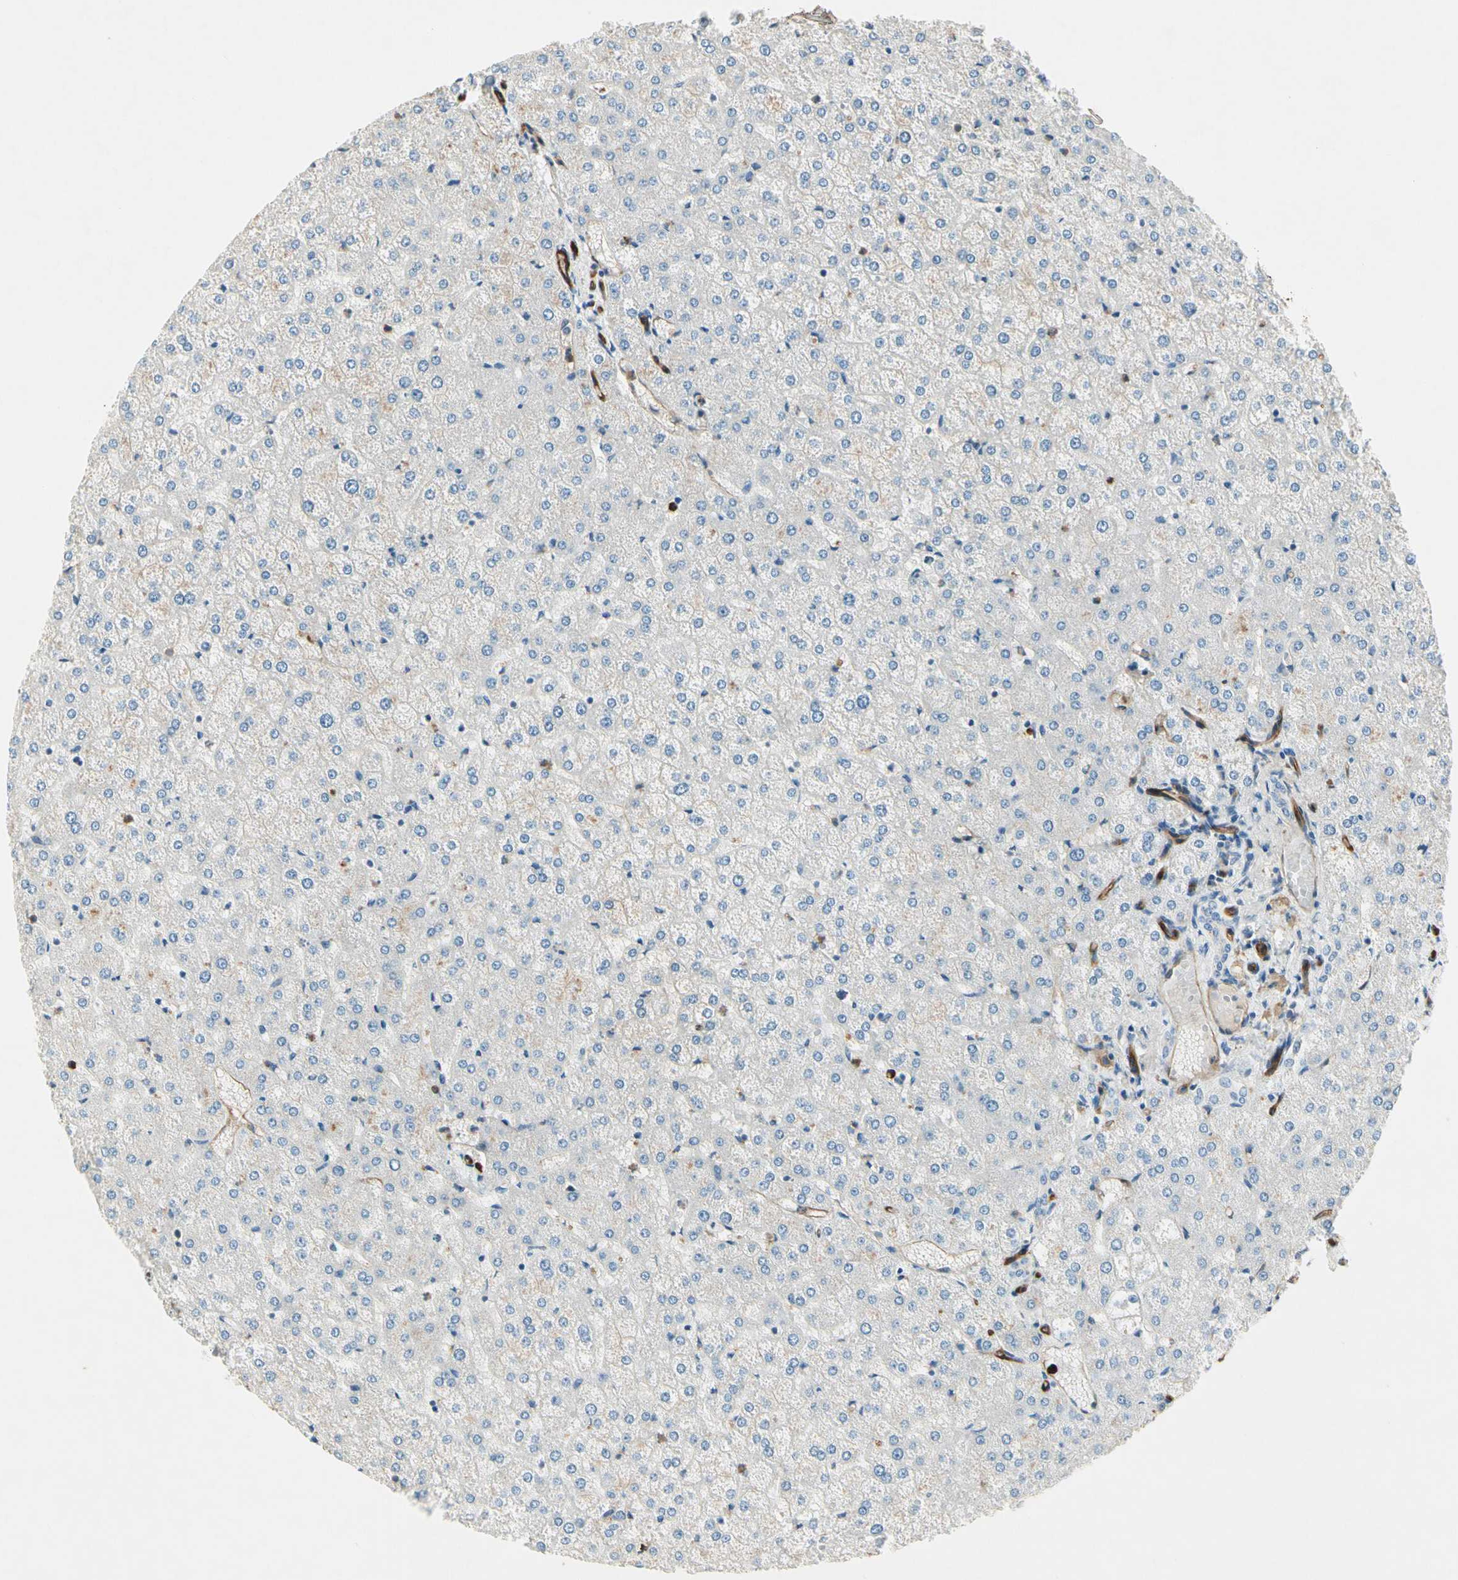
{"staining": {"intensity": "negative", "quantity": "none", "location": "none"}, "tissue": "liver", "cell_type": "Cholangiocytes", "image_type": "normal", "snomed": [{"axis": "morphology", "description": "Normal tissue, NOS"}, {"axis": "topography", "description": "Liver"}], "caption": "Immunohistochemistry photomicrograph of normal liver: liver stained with DAB reveals no significant protein expression in cholangiocytes.", "gene": "CD93", "patient": {"sex": "female", "age": 32}}